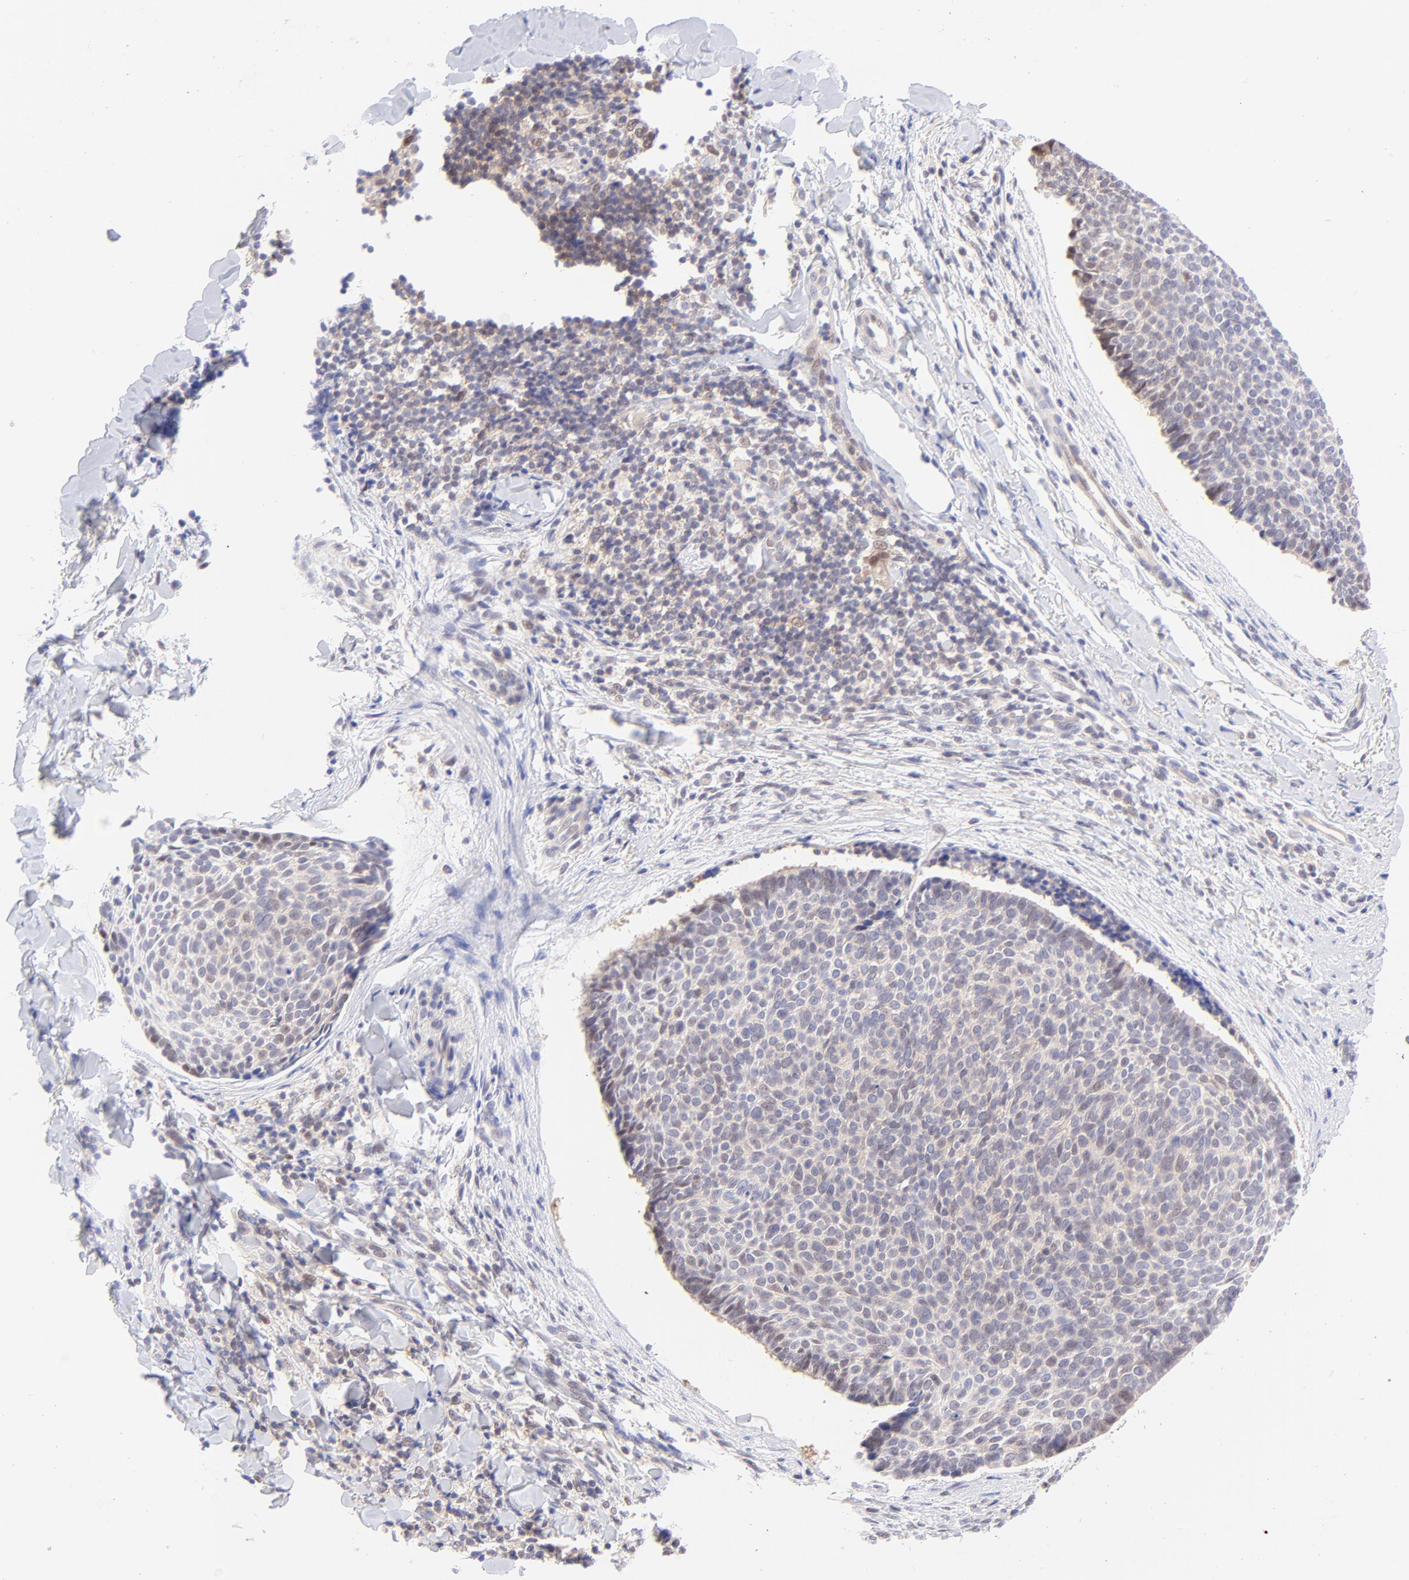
{"staining": {"intensity": "weak", "quantity": "<25%", "location": "cytoplasmic/membranous,nuclear"}, "tissue": "skin cancer", "cell_type": "Tumor cells", "image_type": "cancer", "snomed": [{"axis": "morphology", "description": "Normal tissue, NOS"}, {"axis": "morphology", "description": "Basal cell carcinoma"}, {"axis": "topography", "description": "Skin"}], "caption": "Skin cancer (basal cell carcinoma) was stained to show a protein in brown. There is no significant expression in tumor cells.", "gene": "PBDC1", "patient": {"sex": "female", "age": 57}}